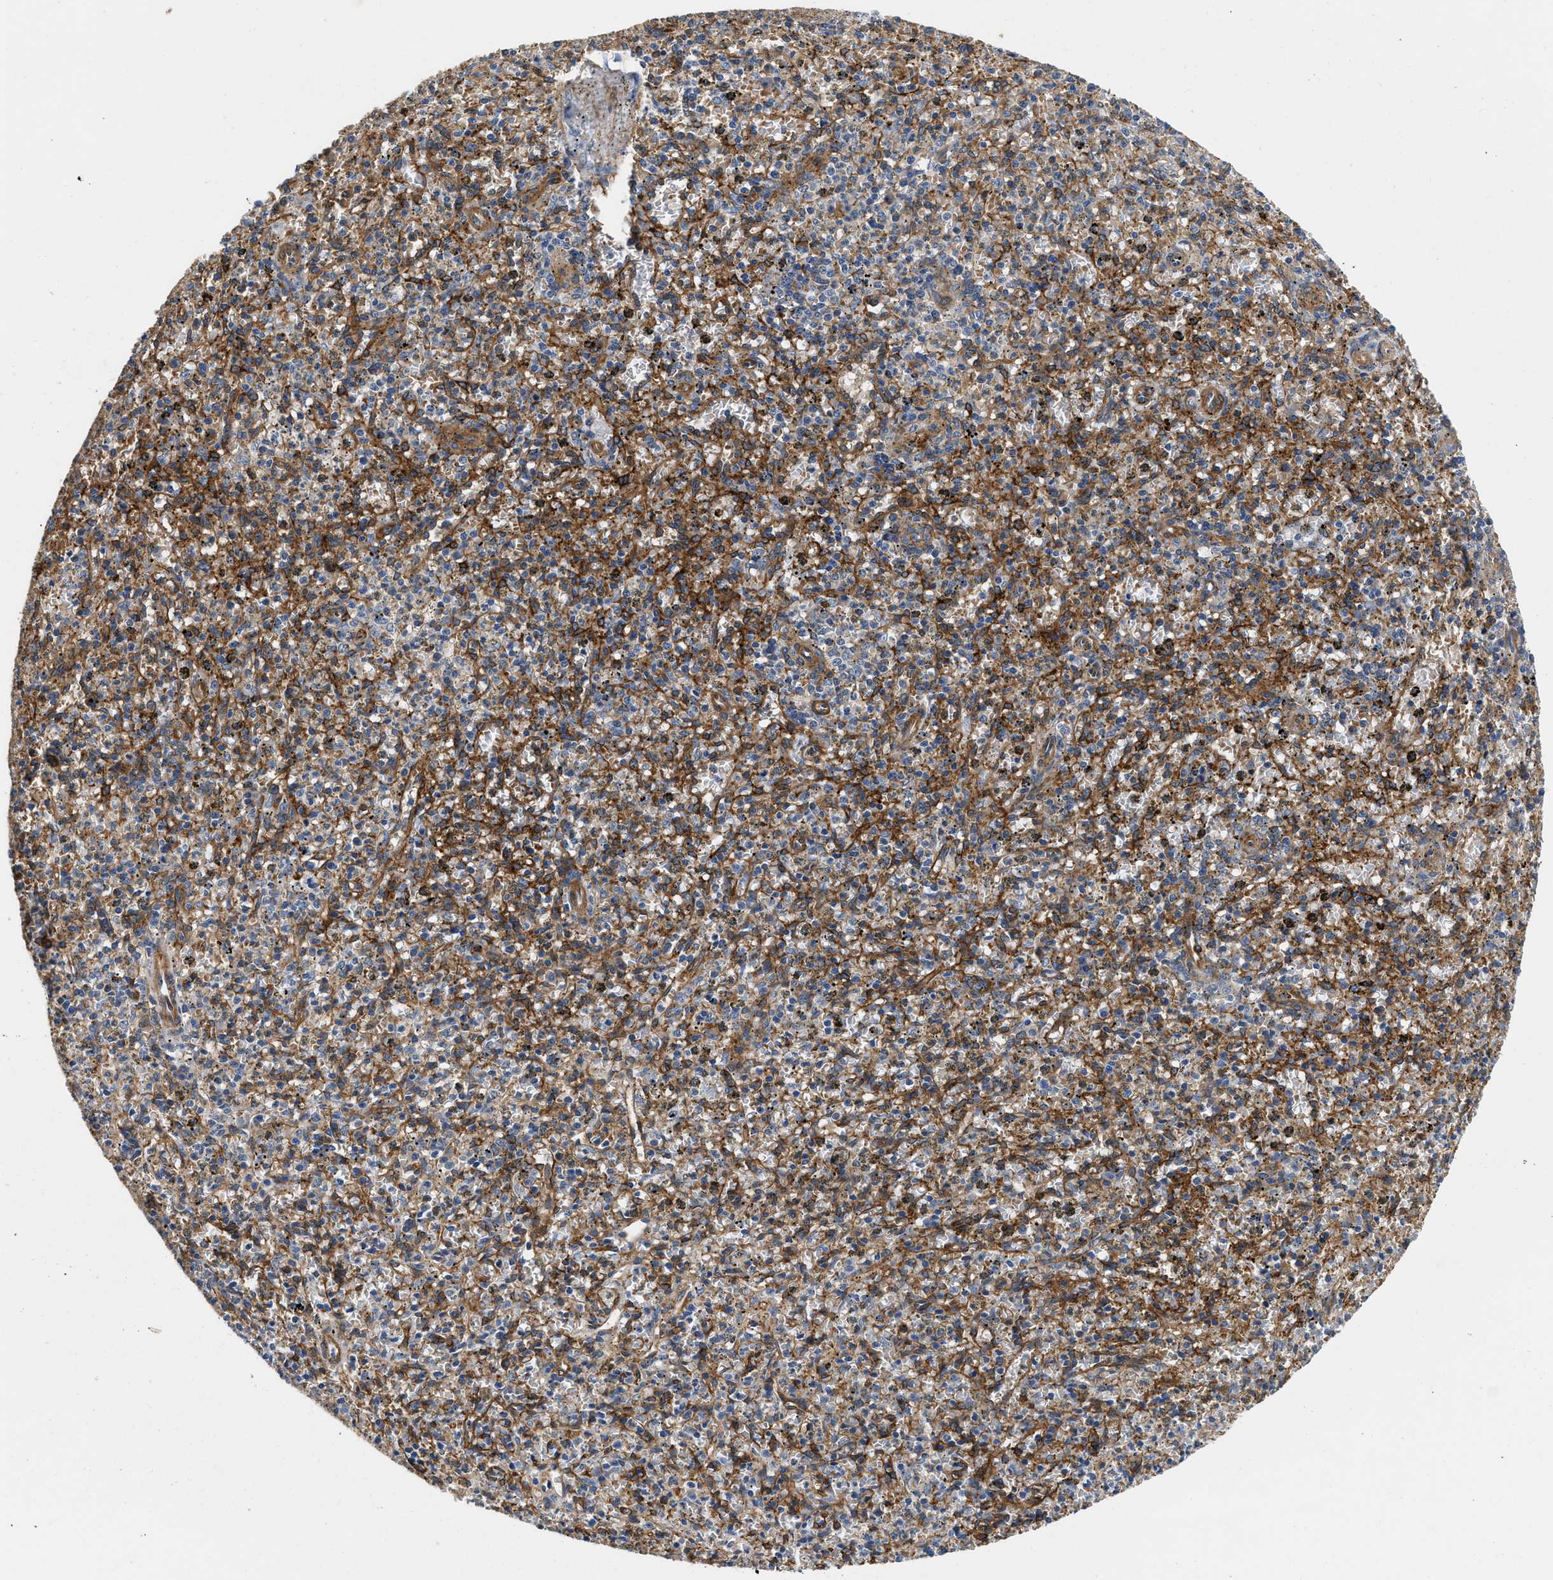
{"staining": {"intensity": "weak", "quantity": "<25%", "location": "cytoplasmic/membranous"}, "tissue": "spleen", "cell_type": "Cells in red pulp", "image_type": "normal", "snomed": [{"axis": "morphology", "description": "Normal tissue, NOS"}, {"axis": "topography", "description": "Spleen"}], "caption": "This is an immunohistochemistry (IHC) histopathology image of unremarkable spleen. There is no staining in cells in red pulp.", "gene": "RAPH1", "patient": {"sex": "male", "age": 72}}